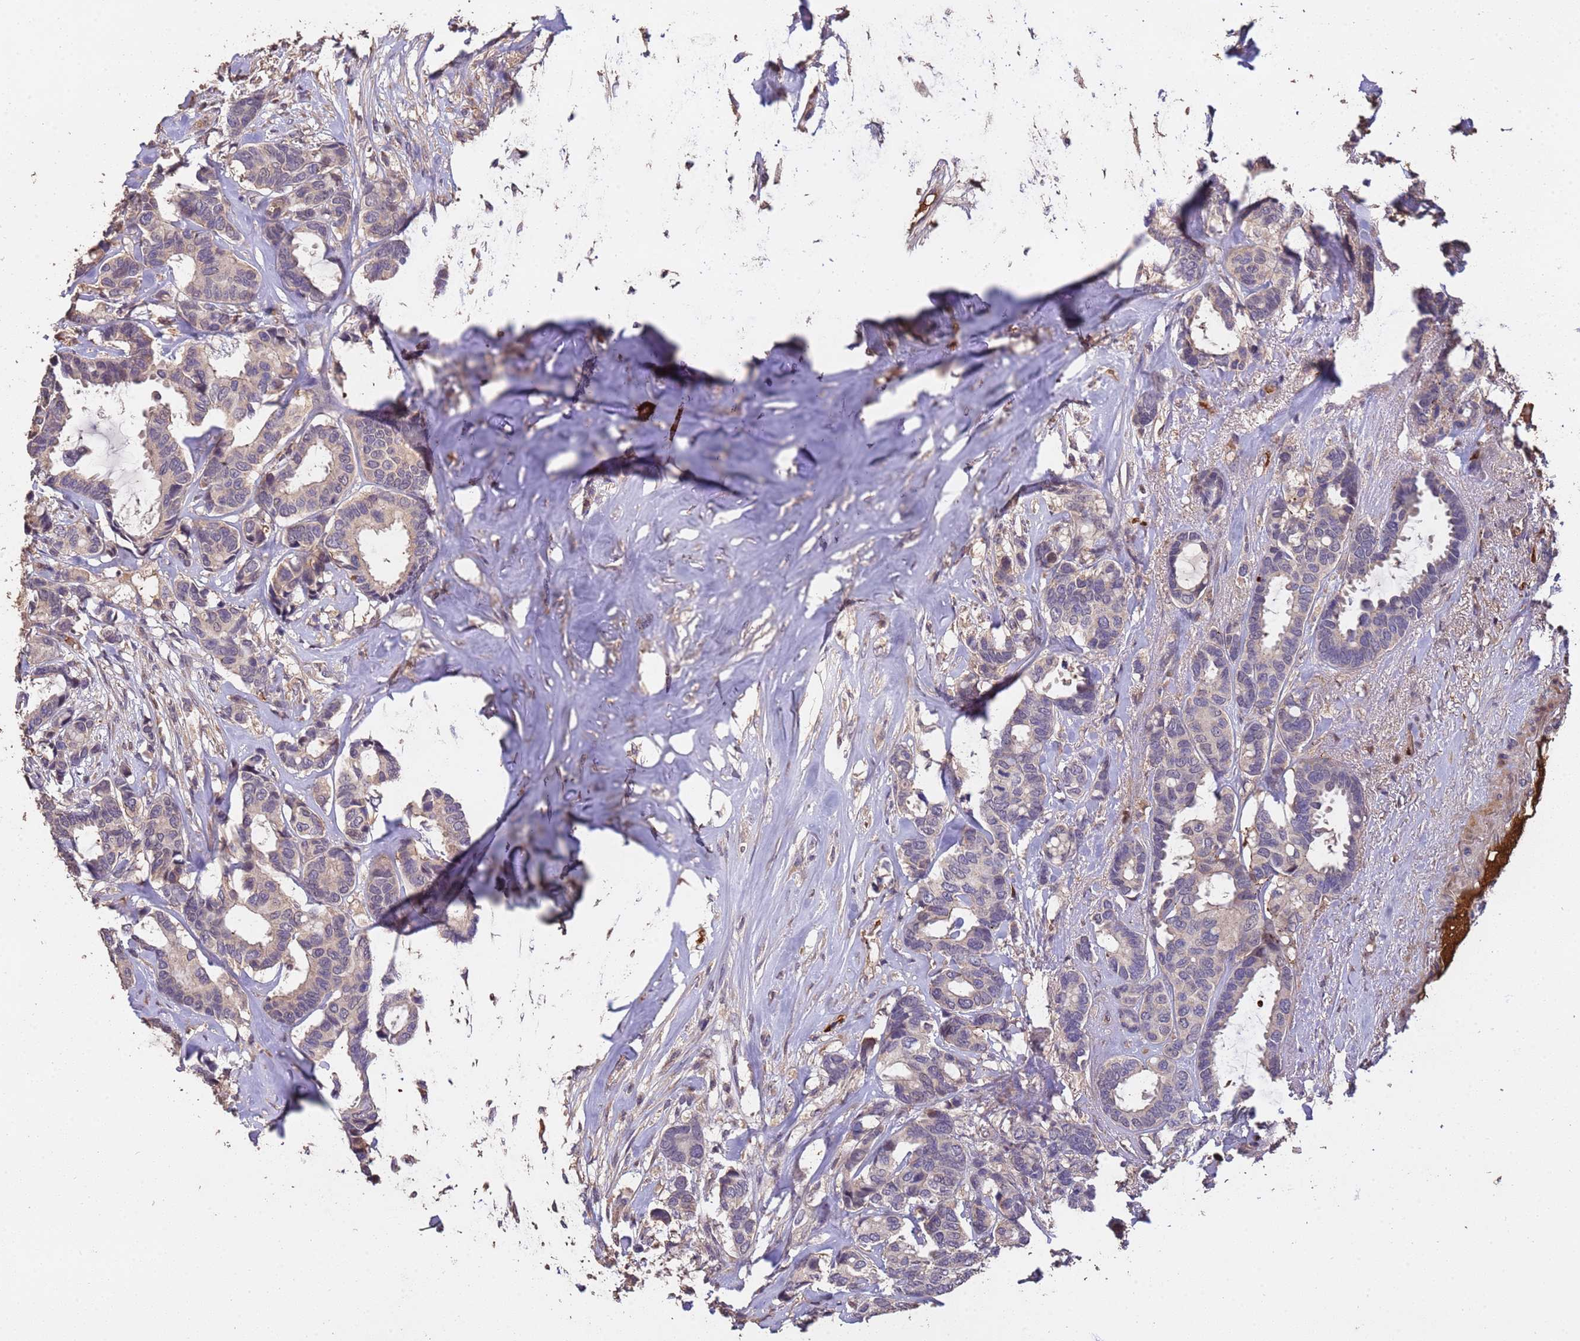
{"staining": {"intensity": "negative", "quantity": "none", "location": "none"}, "tissue": "breast cancer", "cell_type": "Tumor cells", "image_type": "cancer", "snomed": [{"axis": "morphology", "description": "Duct carcinoma"}, {"axis": "topography", "description": "Breast"}], "caption": "An immunohistochemistry (IHC) micrograph of breast intraductal carcinoma is shown. There is no staining in tumor cells of breast intraductal carcinoma.", "gene": "CCDC184", "patient": {"sex": "female", "age": 87}}